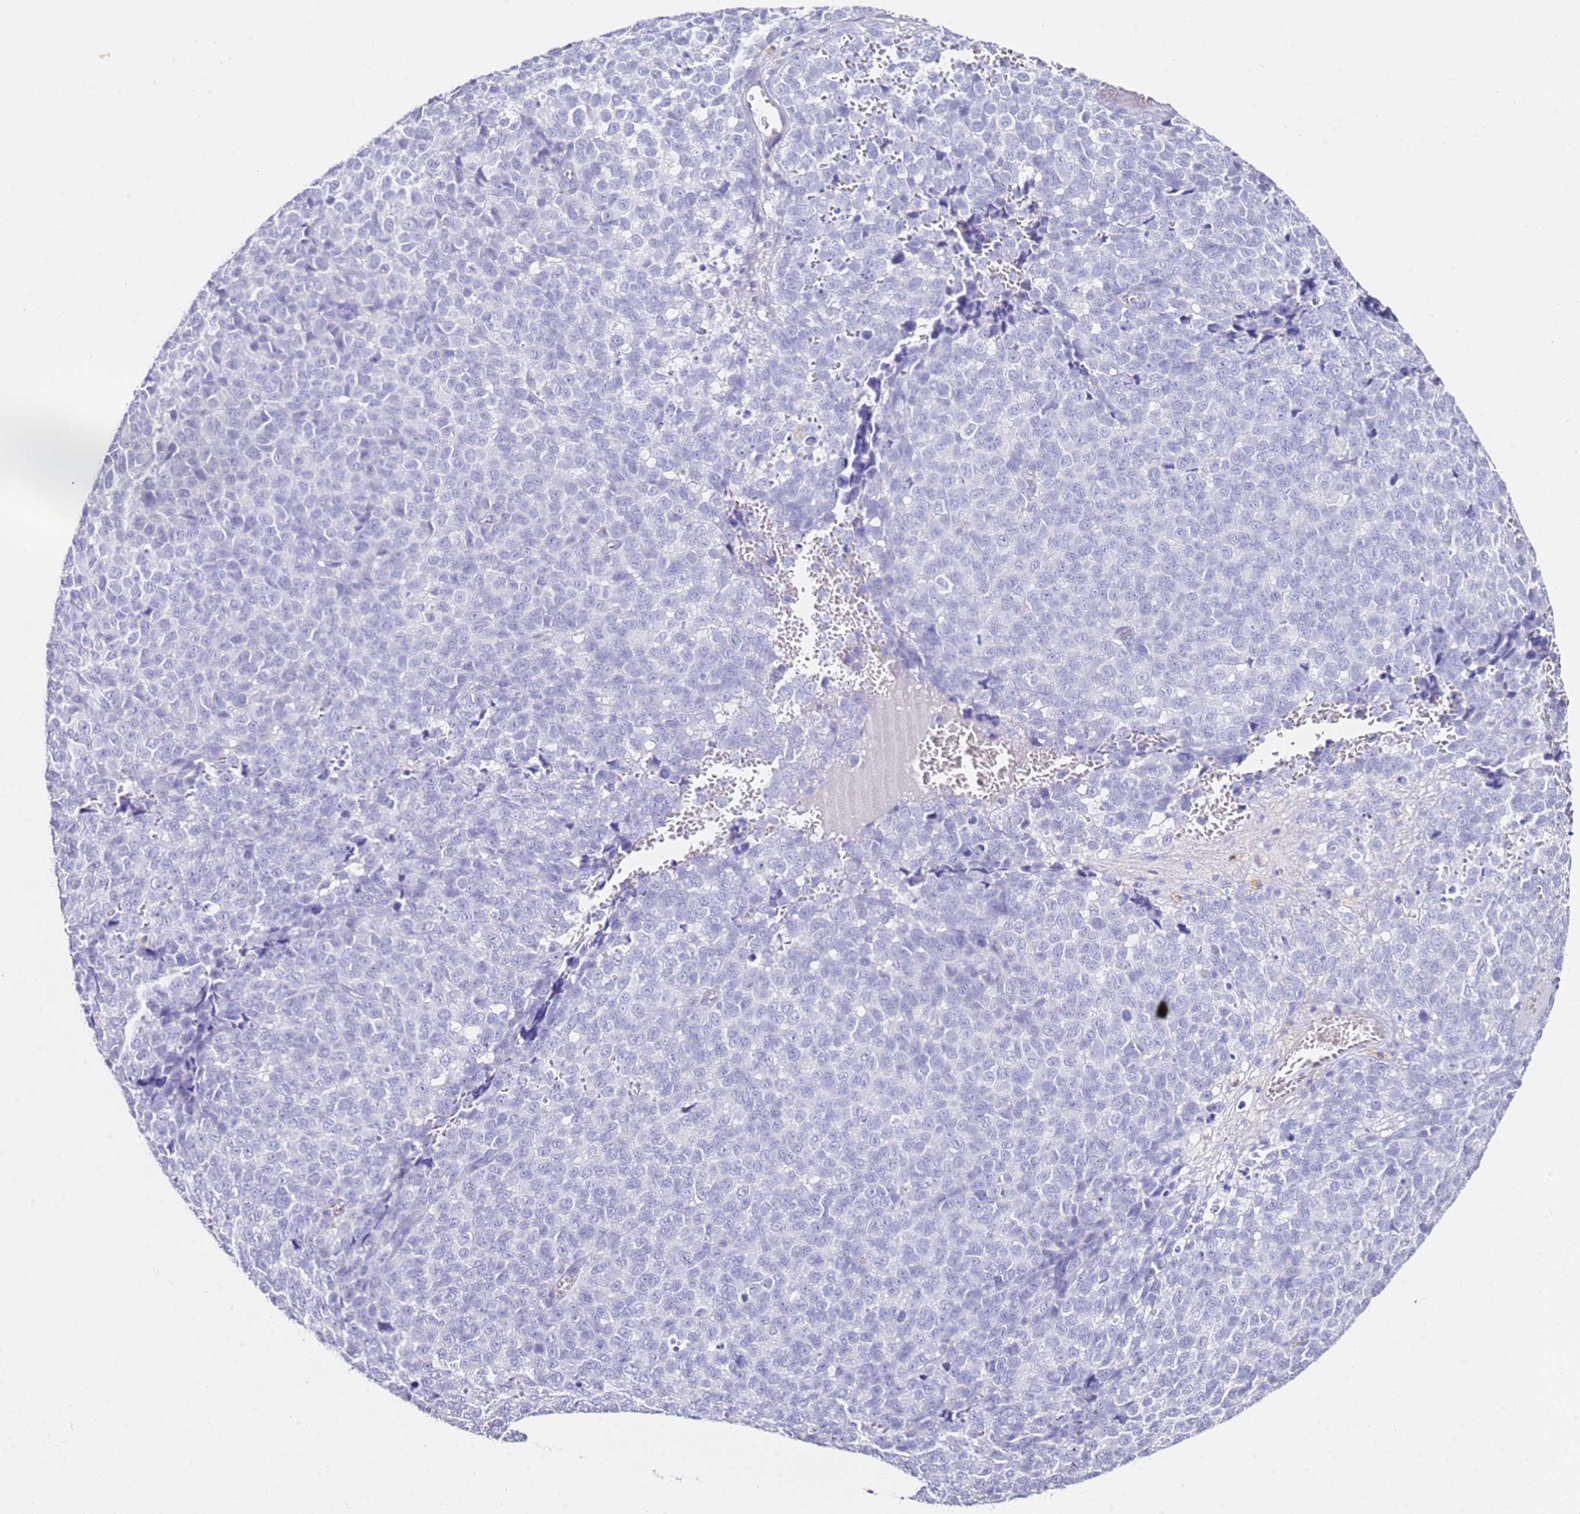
{"staining": {"intensity": "negative", "quantity": "none", "location": "none"}, "tissue": "melanoma", "cell_type": "Tumor cells", "image_type": "cancer", "snomed": [{"axis": "morphology", "description": "Malignant melanoma, NOS"}, {"axis": "topography", "description": "Nose, NOS"}], "caption": "Immunohistochemistry (IHC) image of human malignant melanoma stained for a protein (brown), which shows no staining in tumor cells.", "gene": "PTBP2", "patient": {"sex": "female", "age": 48}}